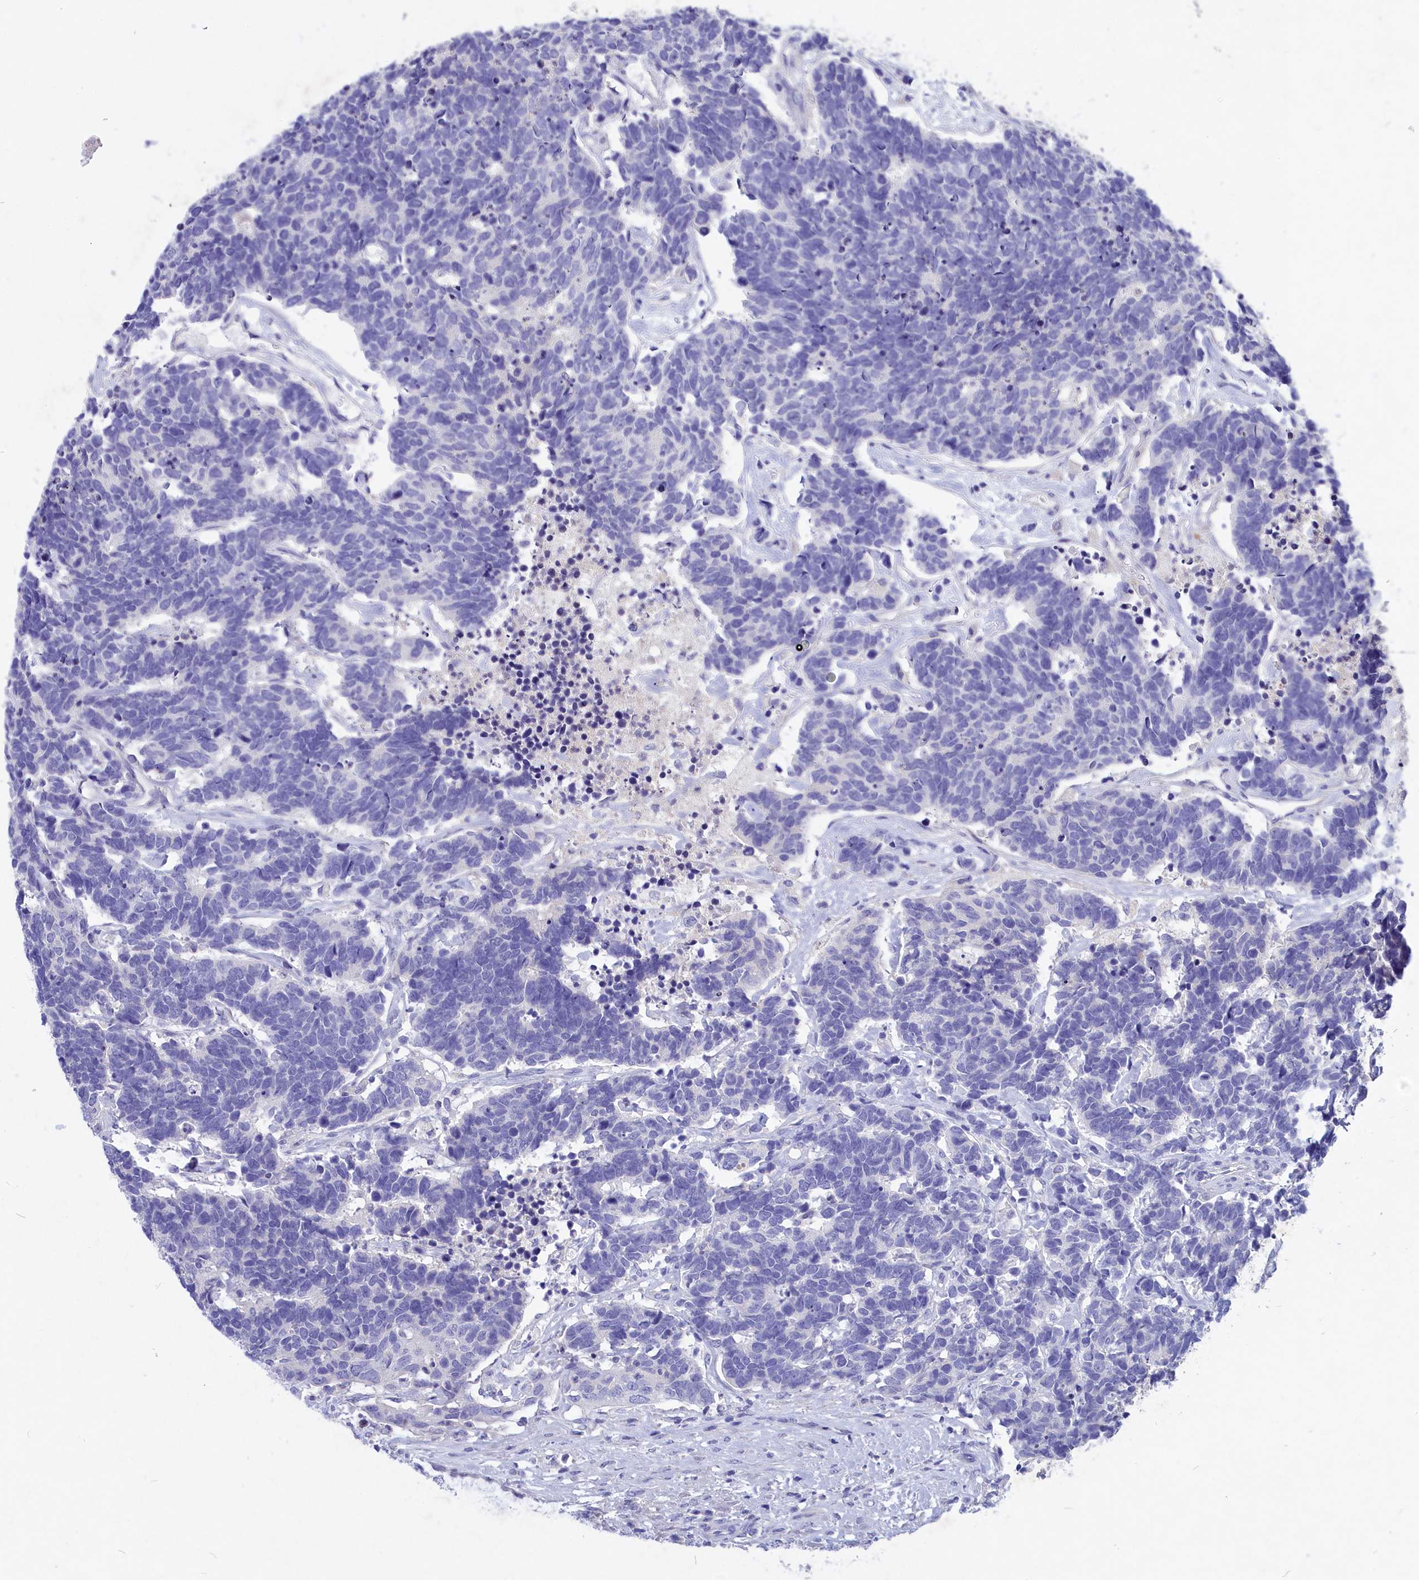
{"staining": {"intensity": "negative", "quantity": "none", "location": "none"}, "tissue": "carcinoid", "cell_type": "Tumor cells", "image_type": "cancer", "snomed": [{"axis": "morphology", "description": "Carcinoma, NOS"}, {"axis": "morphology", "description": "Carcinoid, malignant, NOS"}, {"axis": "topography", "description": "Urinary bladder"}], "caption": "Human malignant carcinoid stained for a protein using immunohistochemistry shows no expression in tumor cells.", "gene": "DEFB119", "patient": {"sex": "male", "age": 57}}